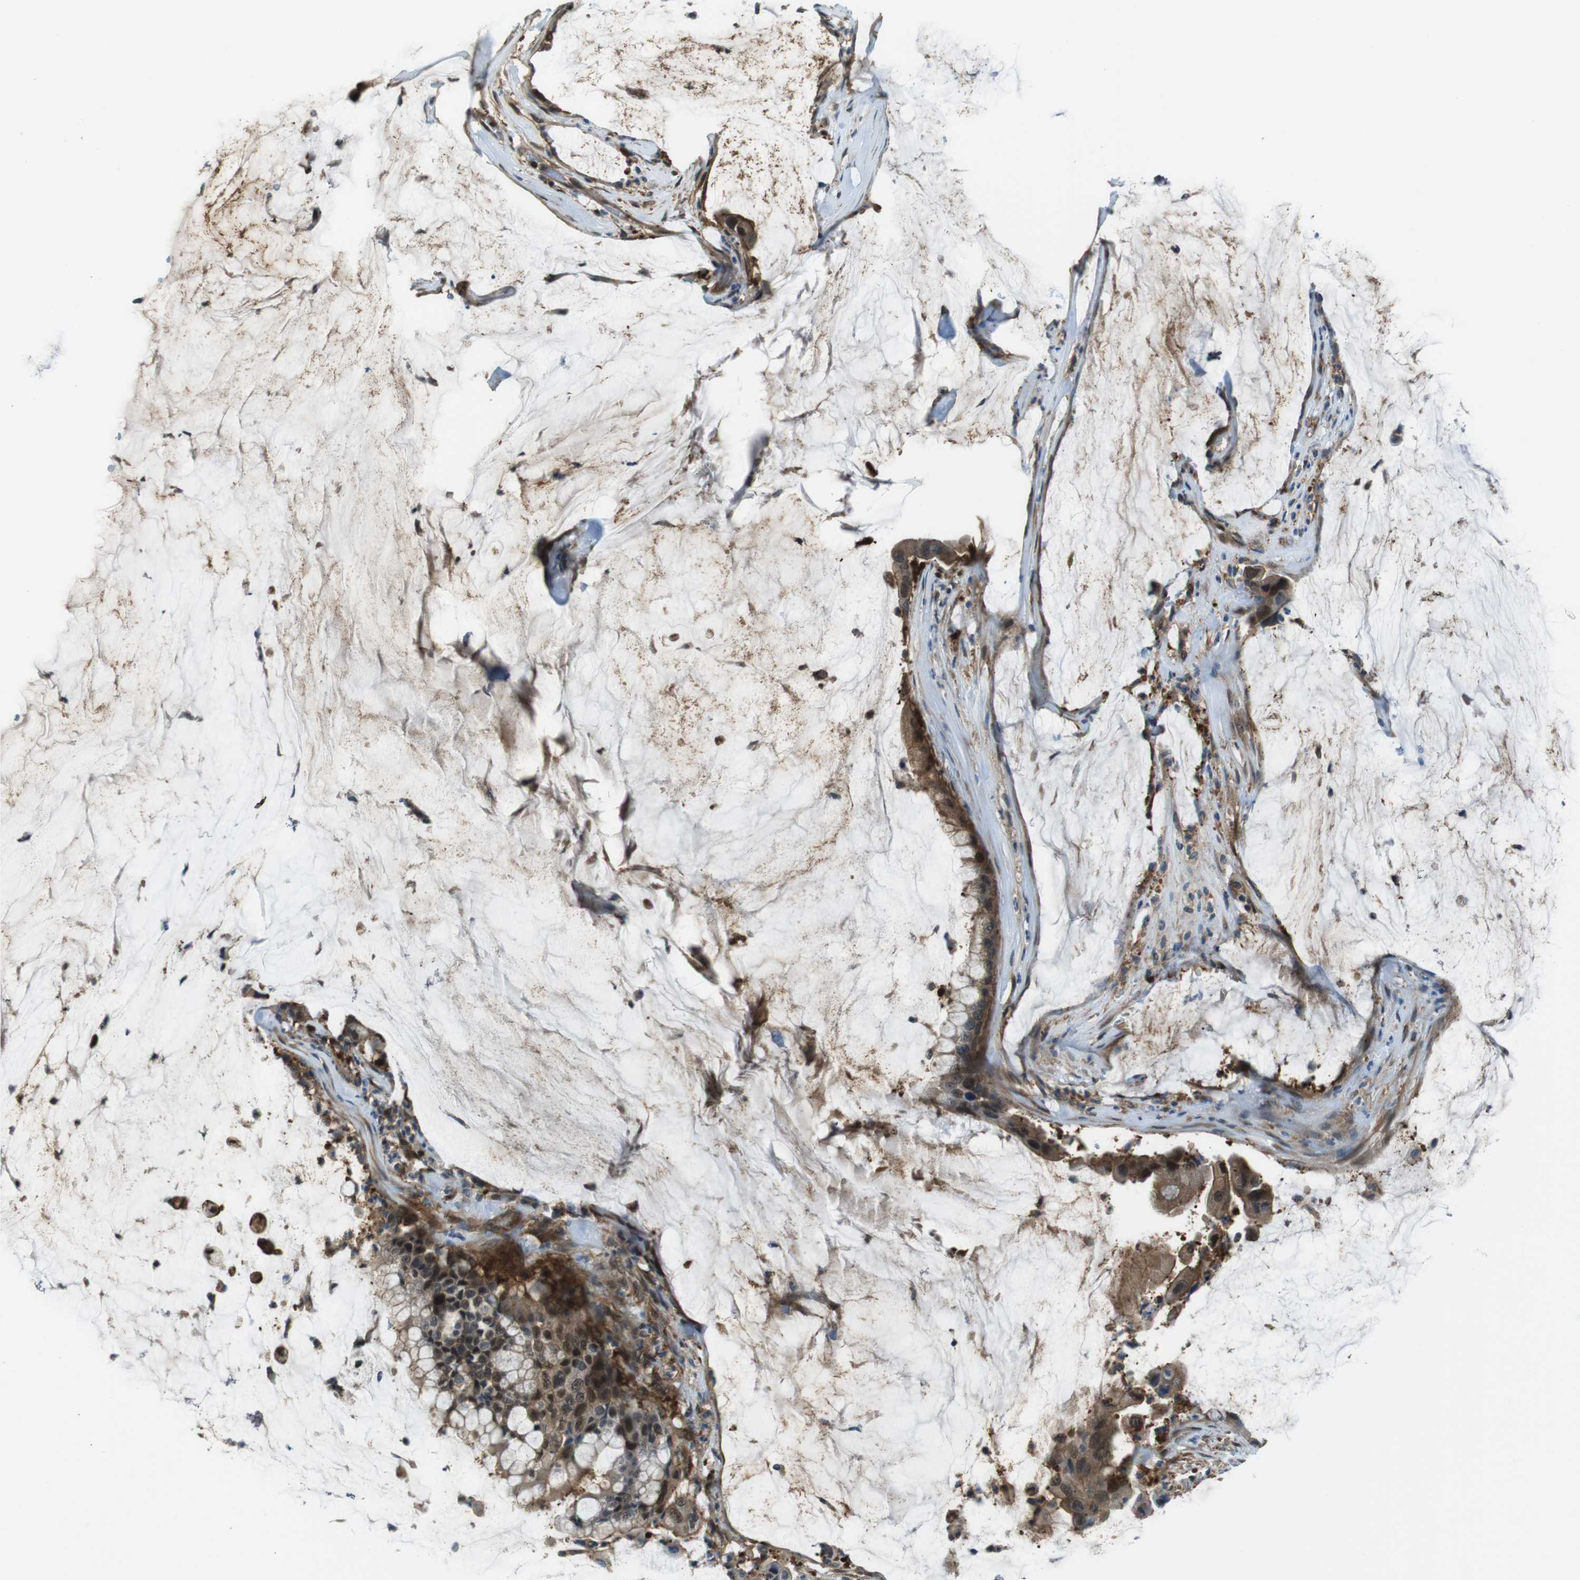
{"staining": {"intensity": "moderate", "quantity": ">75%", "location": "cytoplasmic/membranous,nuclear"}, "tissue": "pancreatic cancer", "cell_type": "Tumor cells", "image_type": "cancer", "snomed": [{"axis": "morphology", "description": "Adenocarcinoma, NOS"}, {"axis": "topography", "description": "Pancreas"}], "caption": "Protein analysis of pancreatic cancer tissue demonstrates moderate cytoplasmic/membranous and nuclear expression in about >75% of tumor cells.", "gene": "TES", "patient": {"sex": "male", "age": 41}}